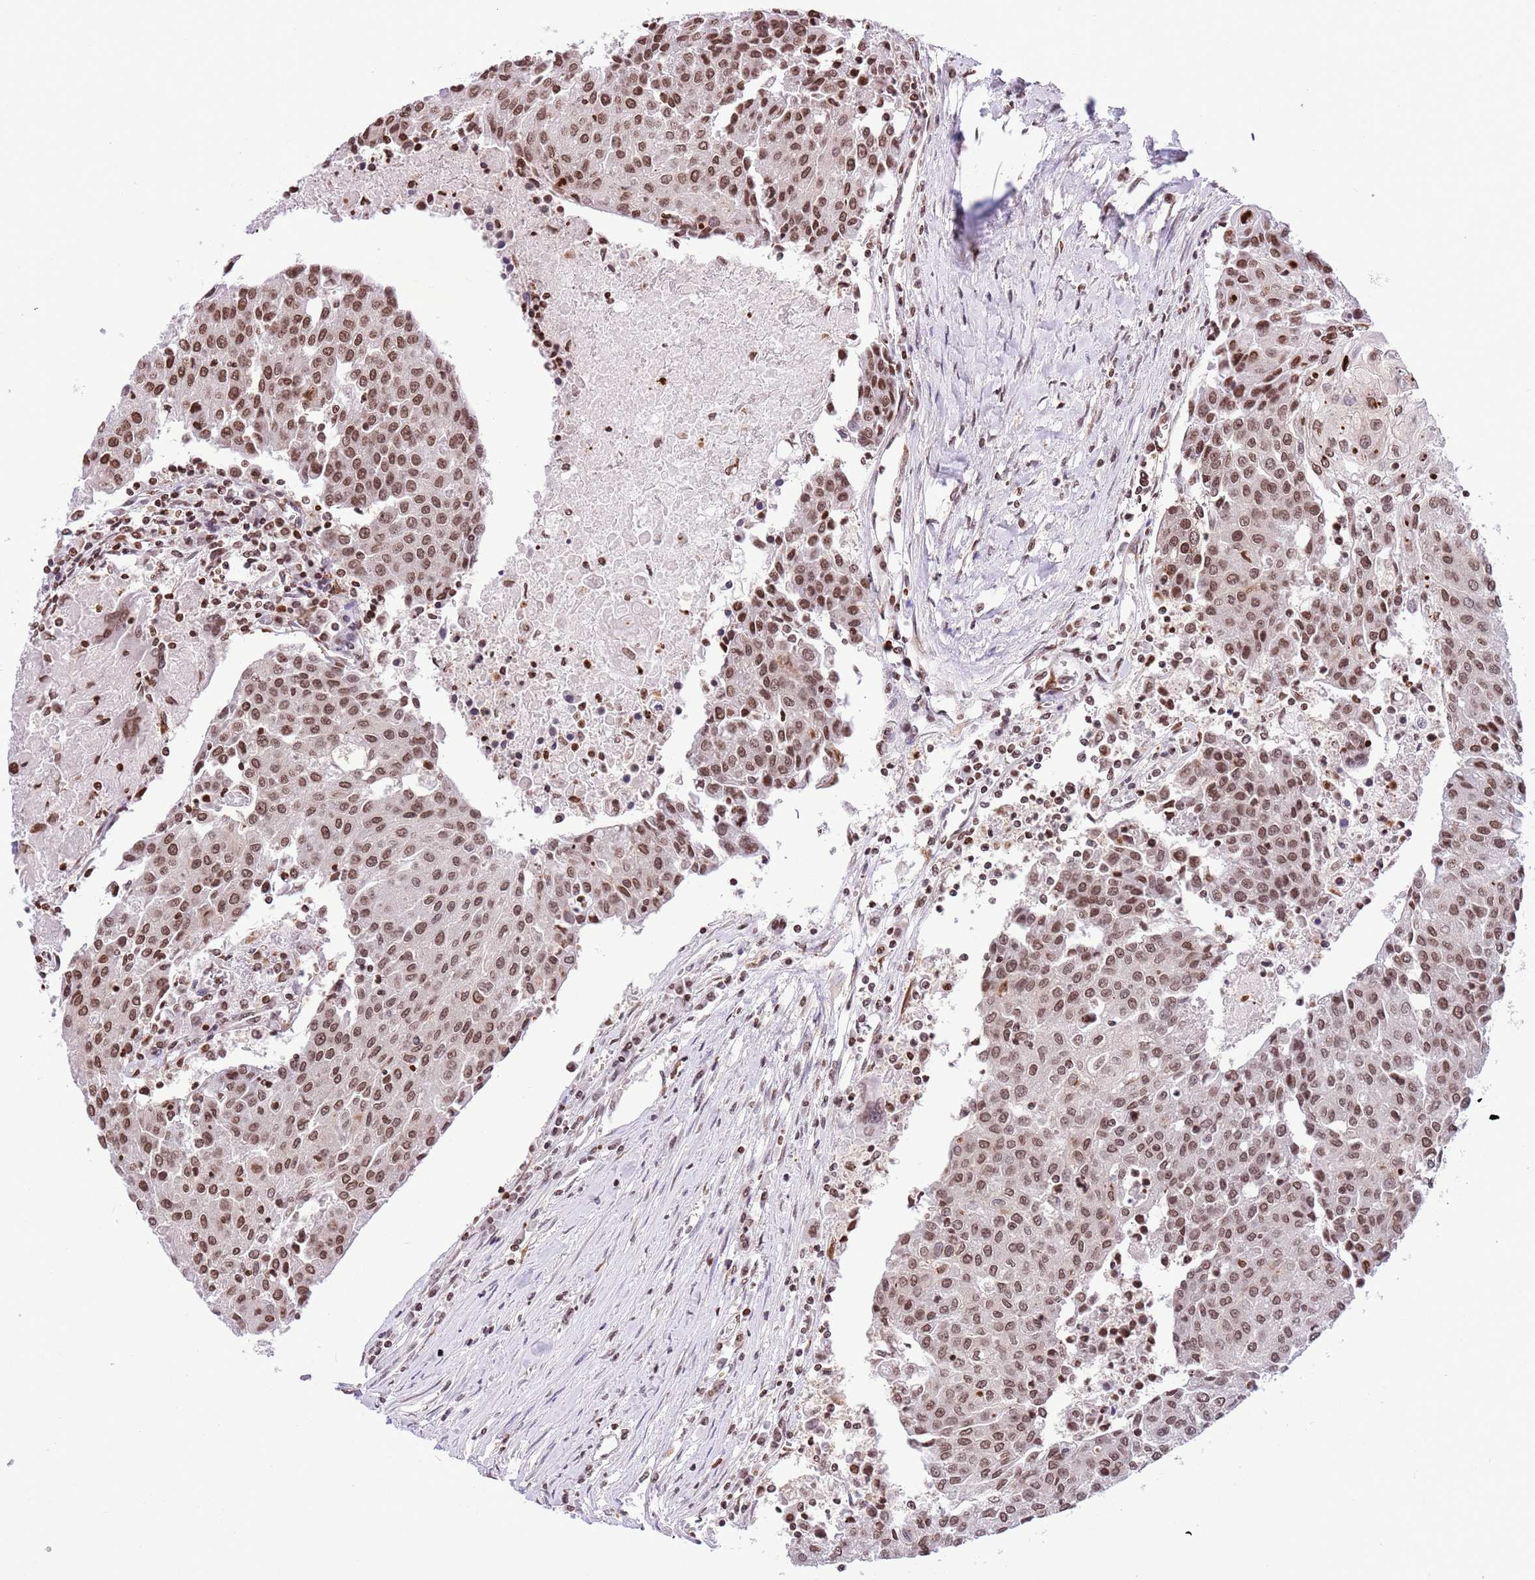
{"staining": {"intensity": "moderate", "quantity": ">75%", "location": "nuclear"}, "tissue": "urothelial cancer", "cell_type": "Tumor cells", "image_type": "cancer", "snomed": [{"axis": "morphology", "description": "Urothelial carcinoma, High grade"}, {"axis": "topography", "description": "Urinary bladder"}], "caption": "Immunohistochemical staining of urothelial carcinoma (high-grade) shows moderate nuclear protein staining in about >75% of tumor cells.", "gene": "NRIP1", "patient": {"sex": "female", "age": 85}}